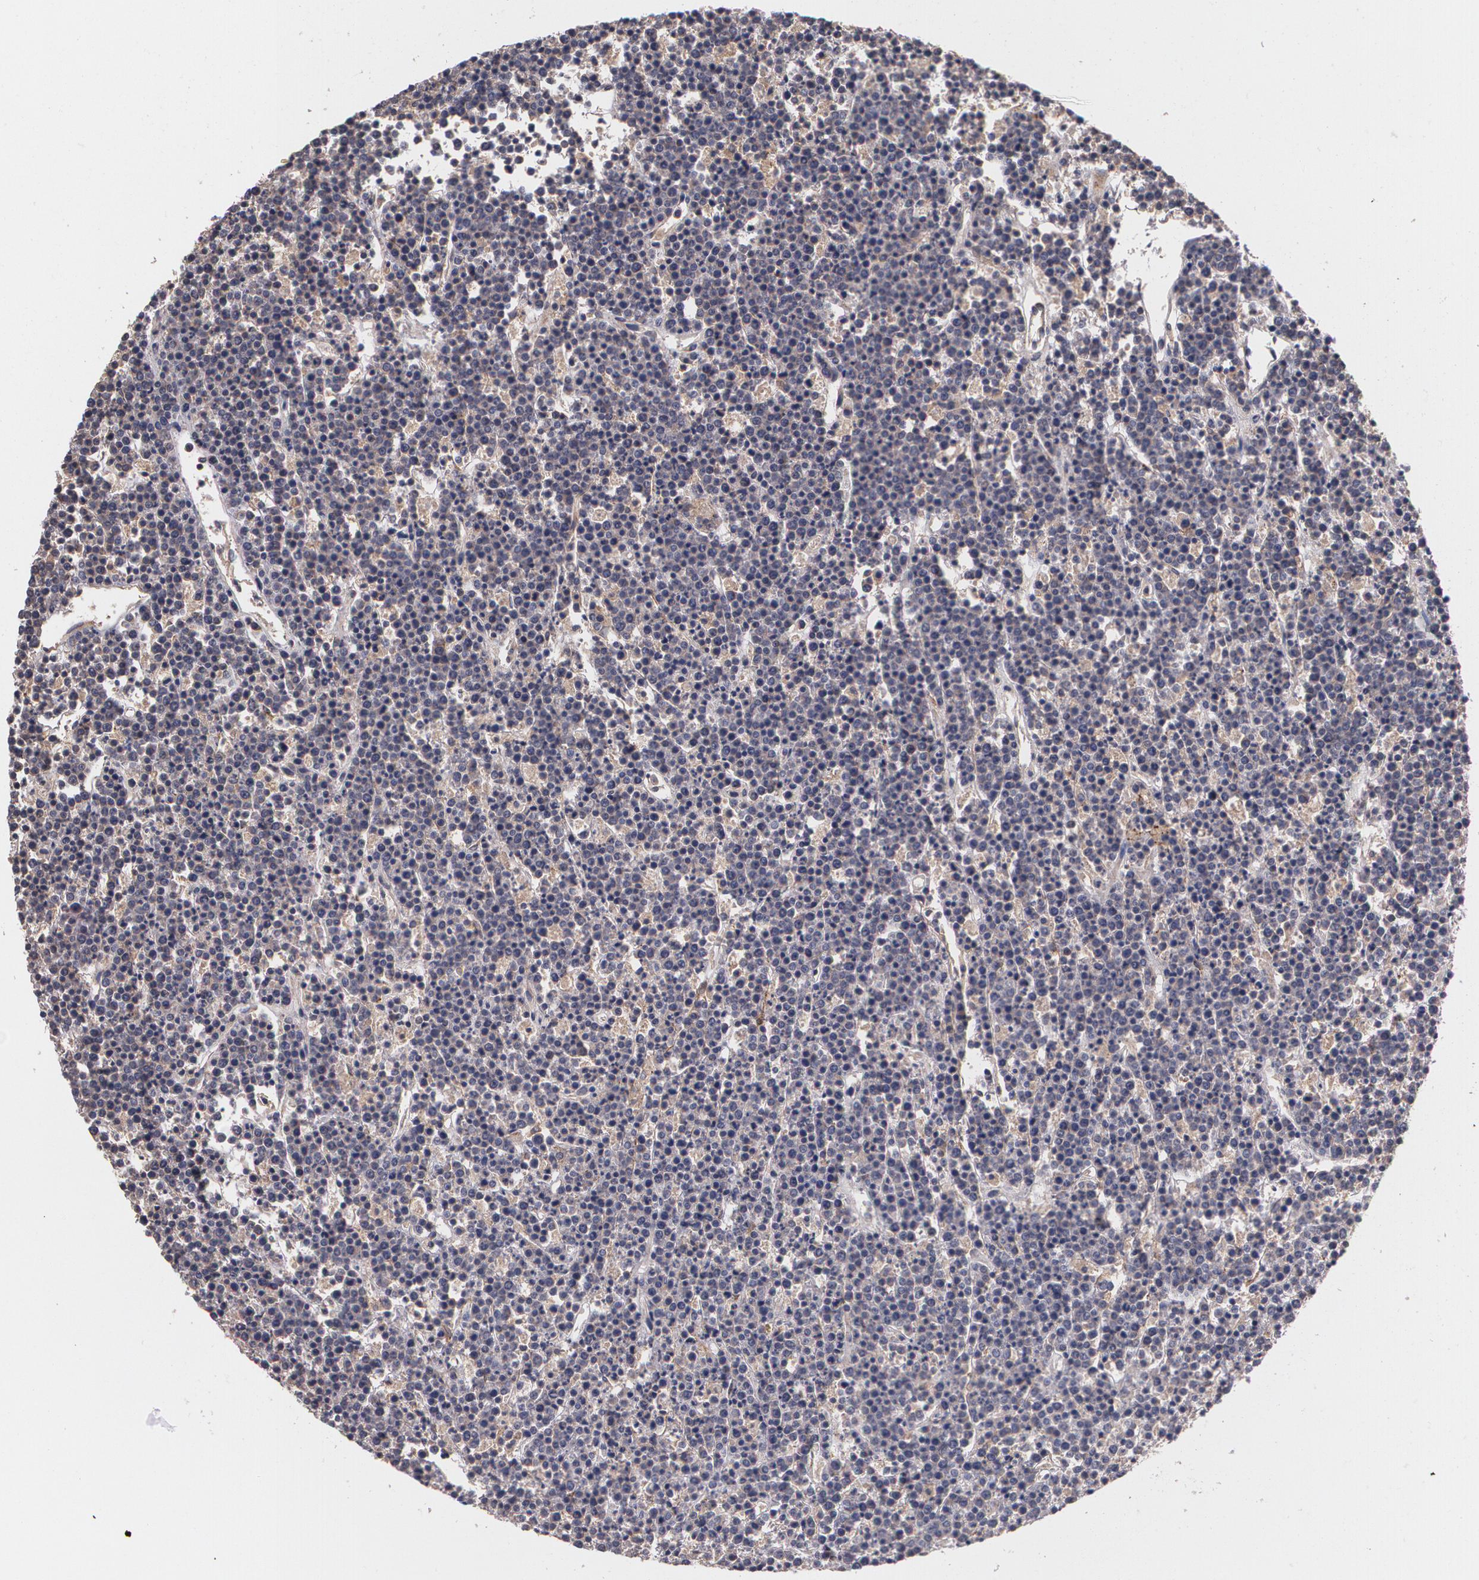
{"staining": {"intensity": "negative", "quantity": "none", "location": "none"}, "tissue": "lymphoma", "cell_type": "Tumor cells", "image_type": "cancer", "snomed": [{"axis": "morphology", "description": "Malignant lymphoma, non-Hodgkin's type, High grade"}, {"axis": "topography", "description": "Ovary"}], "caption": "This is a photomicrograph of immunohistochemistry (IHC) staining of lymphoma, which shows no staining in tumor cells. (DAB IHC, high magnification).", "gene": "IFNGR2", "patient": {"sex": "female", "age": 56}}